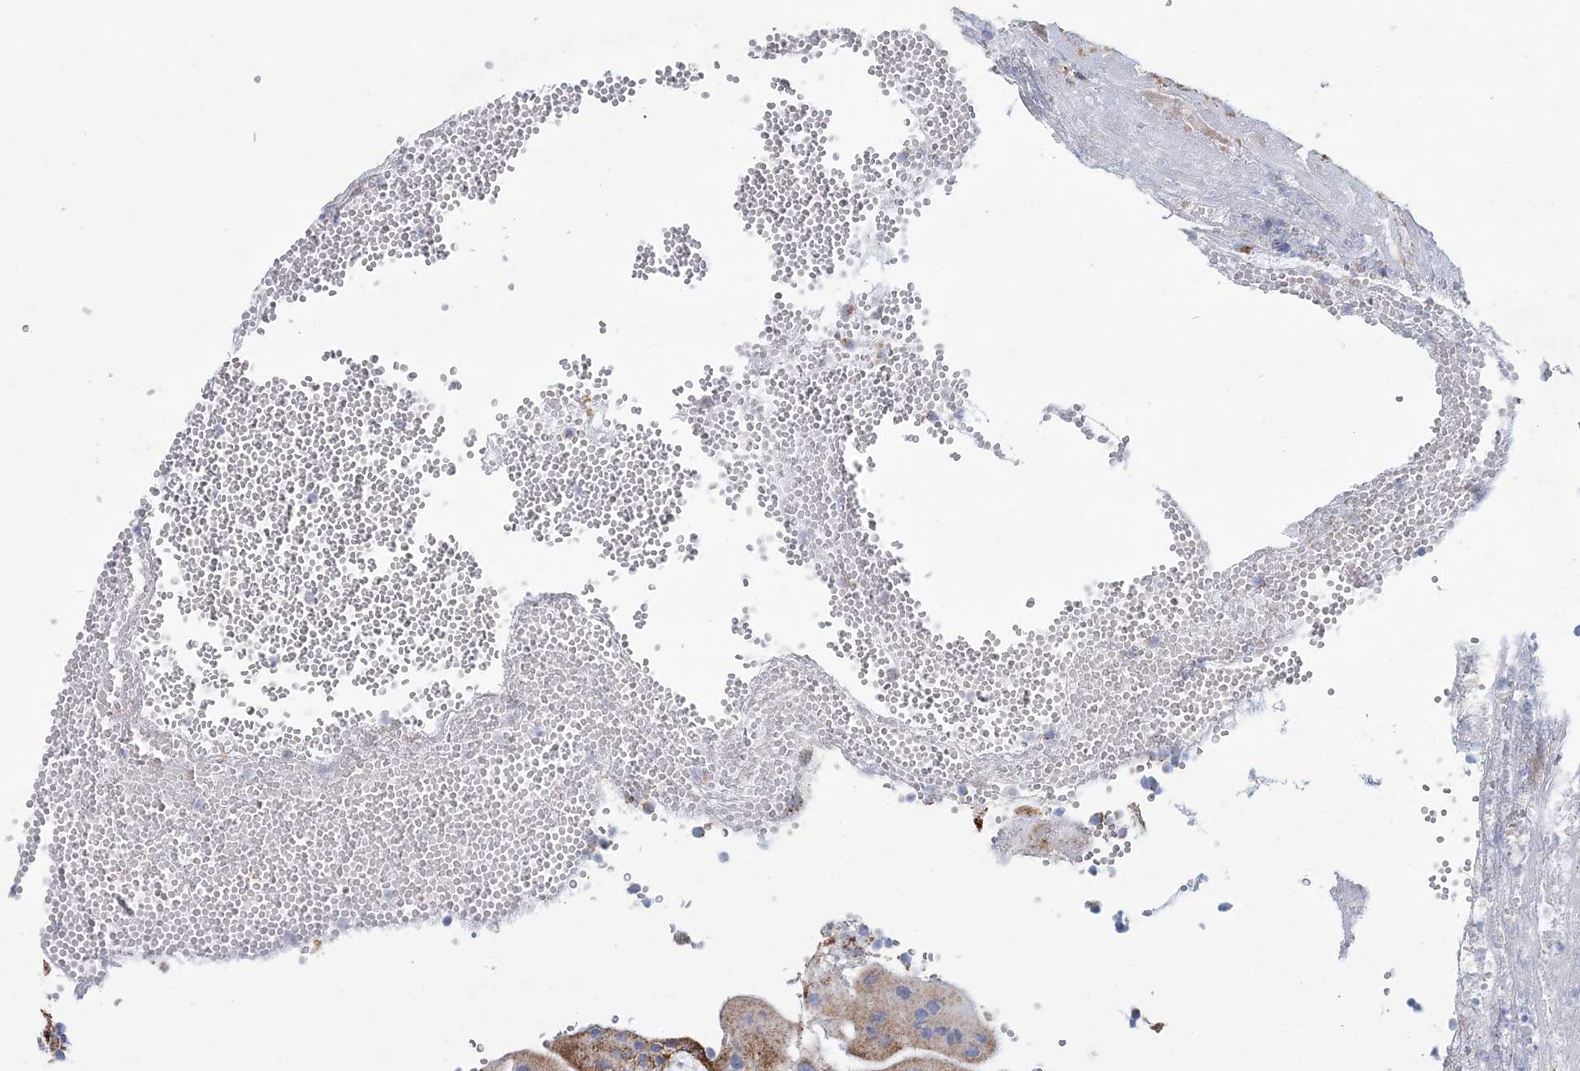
{"staining": {"intensity": "moderate", "quantity": ">75%", "location": "cytoplasmic/membranous"}, "tissue": "placenta", "cell_type": "Decidual cells", "image_type": "normal", "snomed": [{"axis": "morphology", "description": "Normal tissue, NOS"}, {"axis": "topography", "description": "Placenta"}], "caption": "Immunohistochemical staining of benign human placenta exhibits >75% levels of moderate cytoplasmic/membranous protein staining in approximately >75% of decidual cells.", "gene": "ARHGAP6", "patient": {"sex": "female", "age": 18}}